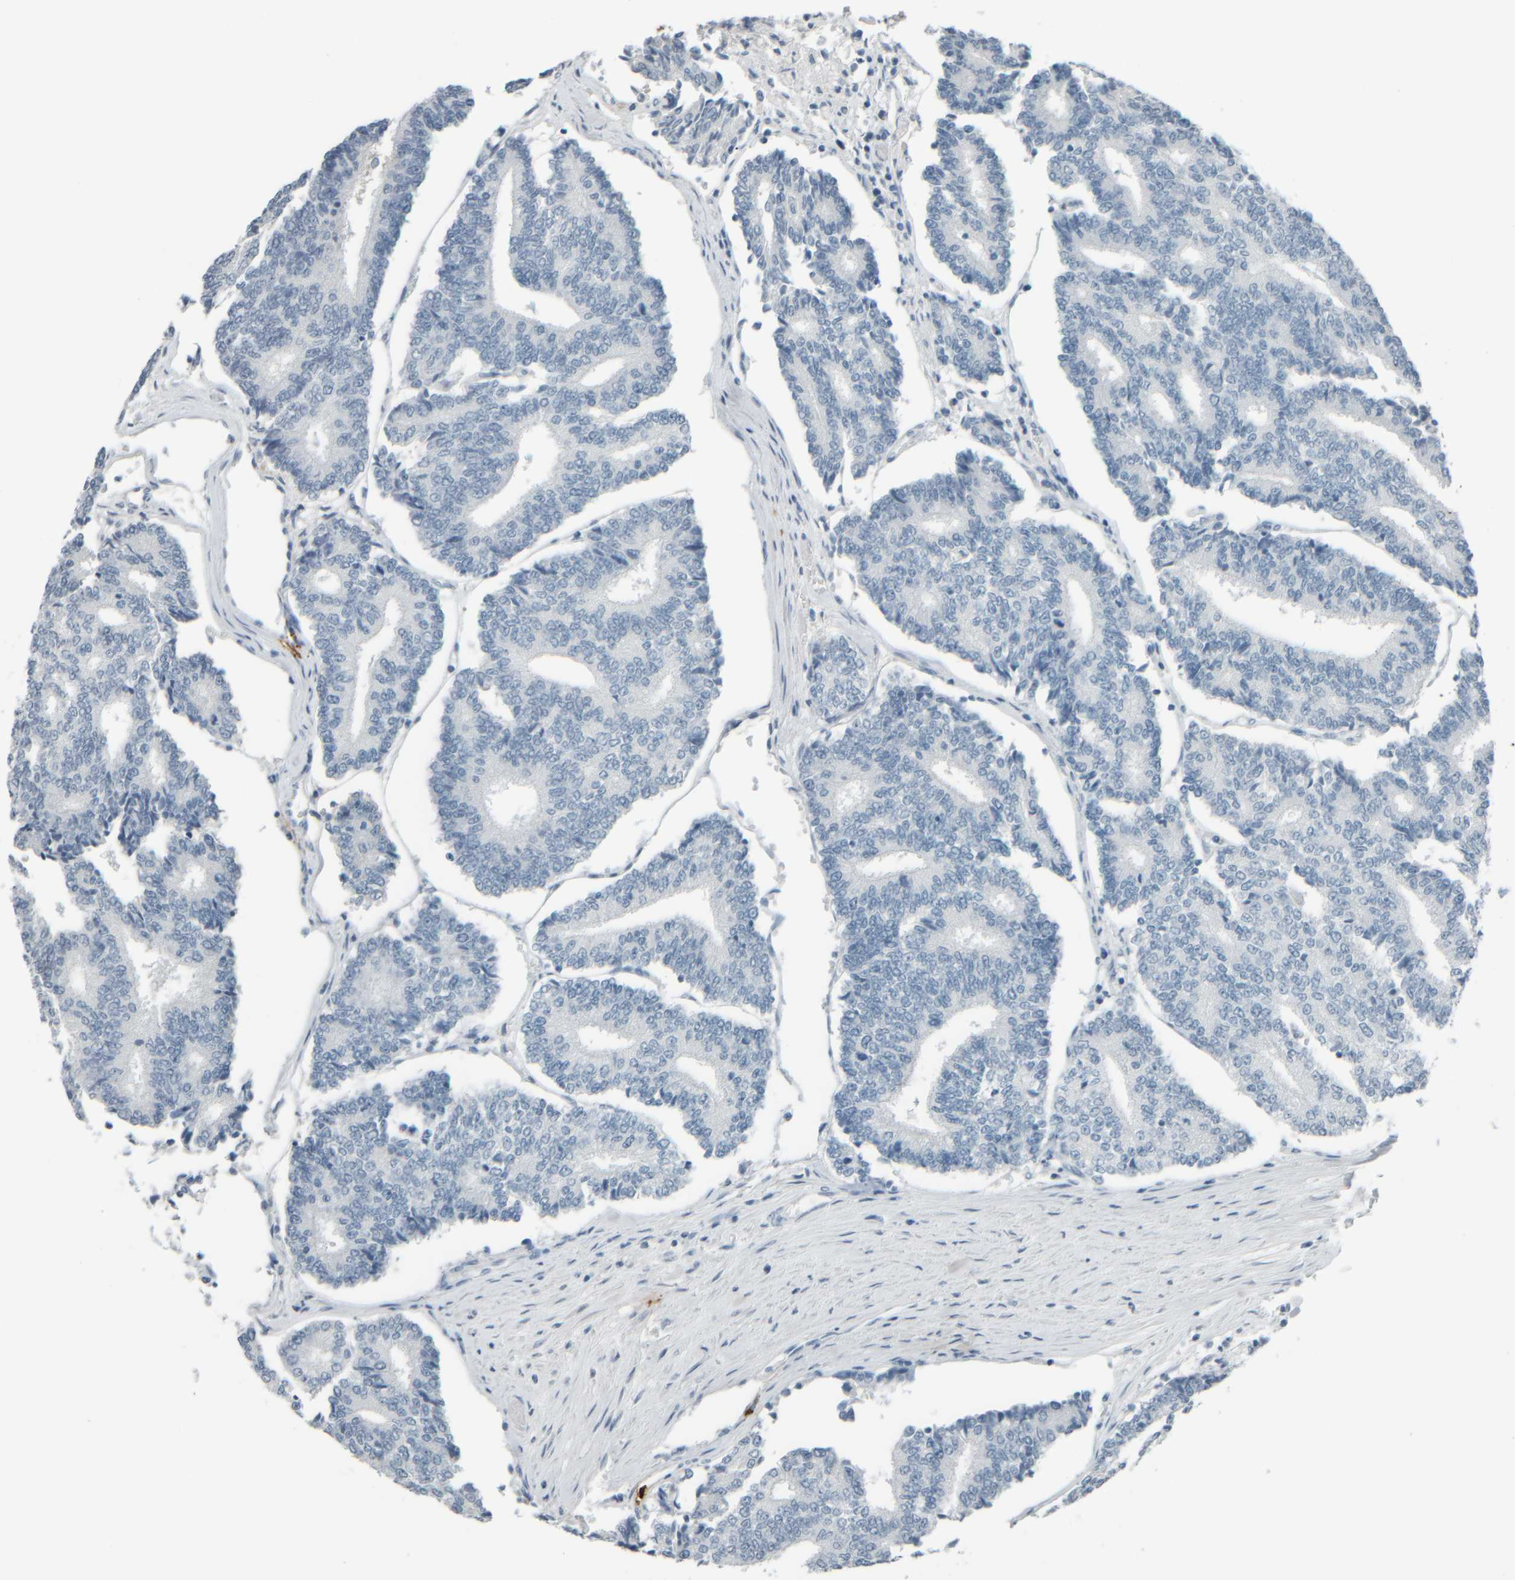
{"staining": {"intensity": "negative", "quantity": "none", "location": "none"}, "tissue": "prostate cancer", "cell_type": "Tumor cells", "image_type": "cancer", "snomed": [{"axis": "morphology", "description": "Normal tissue, NOS"}, {"axis": "morphology", "description": "Adenocarcinoma, High grade"}, {"axis": "topography", "description": "Prostate"}, {"axis": "topography", "description": "Seminal veicle"}], "caption": "Immunohistochemistry photomicrograph of high-grade adenocarcinoma (prostate) stained for a protein (brown), which exhibits no expression in tumor cells. (Stains: DAB IHC with hematoxylin counter stain, Microscopy: brightfield microscopy at high magnification).", "gene": "TPSAB1", "patient": {"sex": "male", "age": 55}}